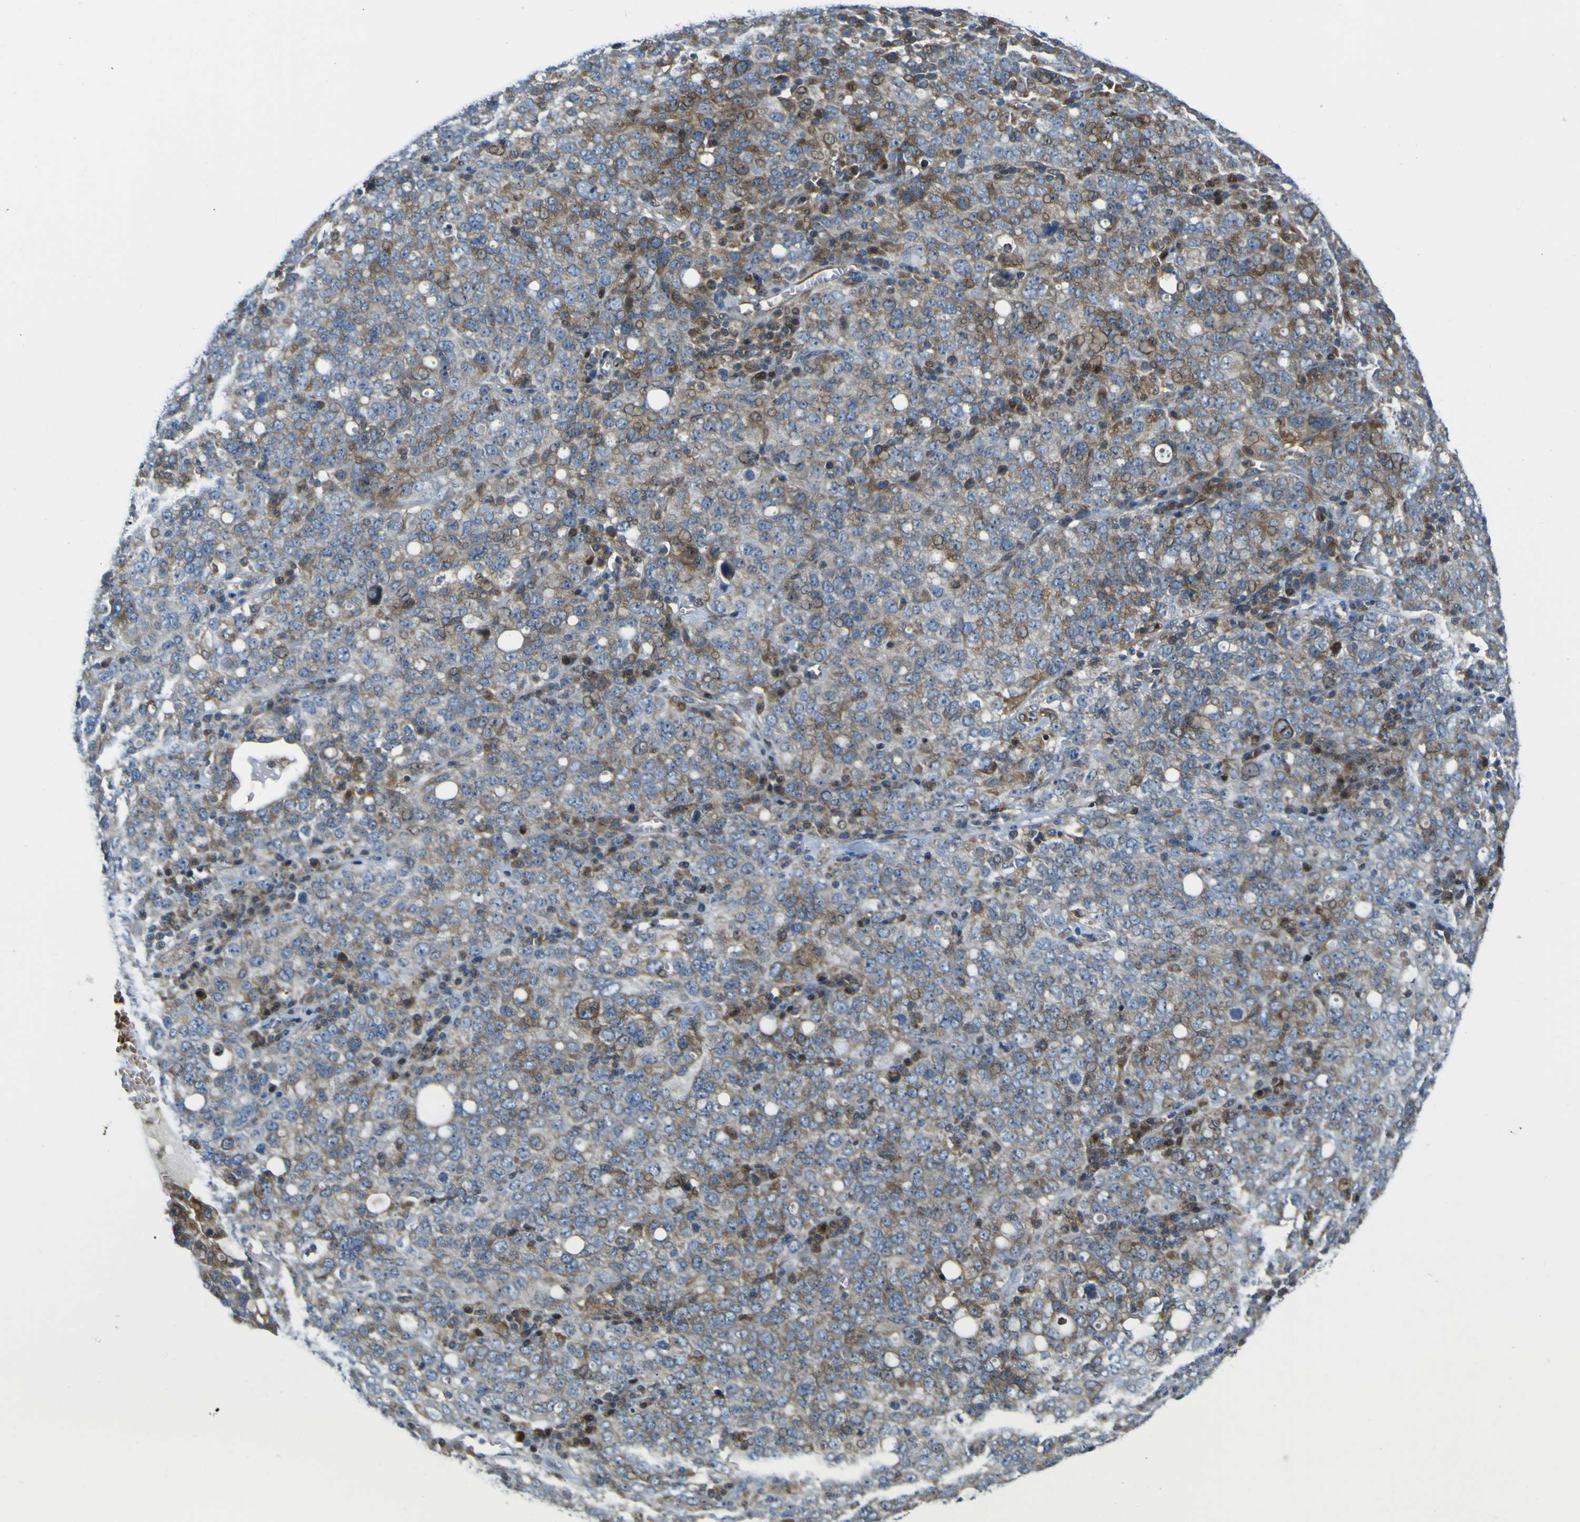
{"staining": {"intensity": "strong", "quantity": "<25%", "location": "cytoplasmic/membranous"}, "tissue": "ovarian cancer", "cell_type": "Tumor cells", "image_type": "cancer", "snomed": [{"axis": "morphology", "description": "Carcinoma, endometroid"}, {"axis": "topography", "description": "Ovary"}], "caption": "Protein analysis of endometroid carcinoma (ovarian) tissue exhibits strong cytoplasmic/membranous expression in about <25% of tumor cells.", "gene": "KDM7A", "patient": {"sex": "female", "age": 62}}